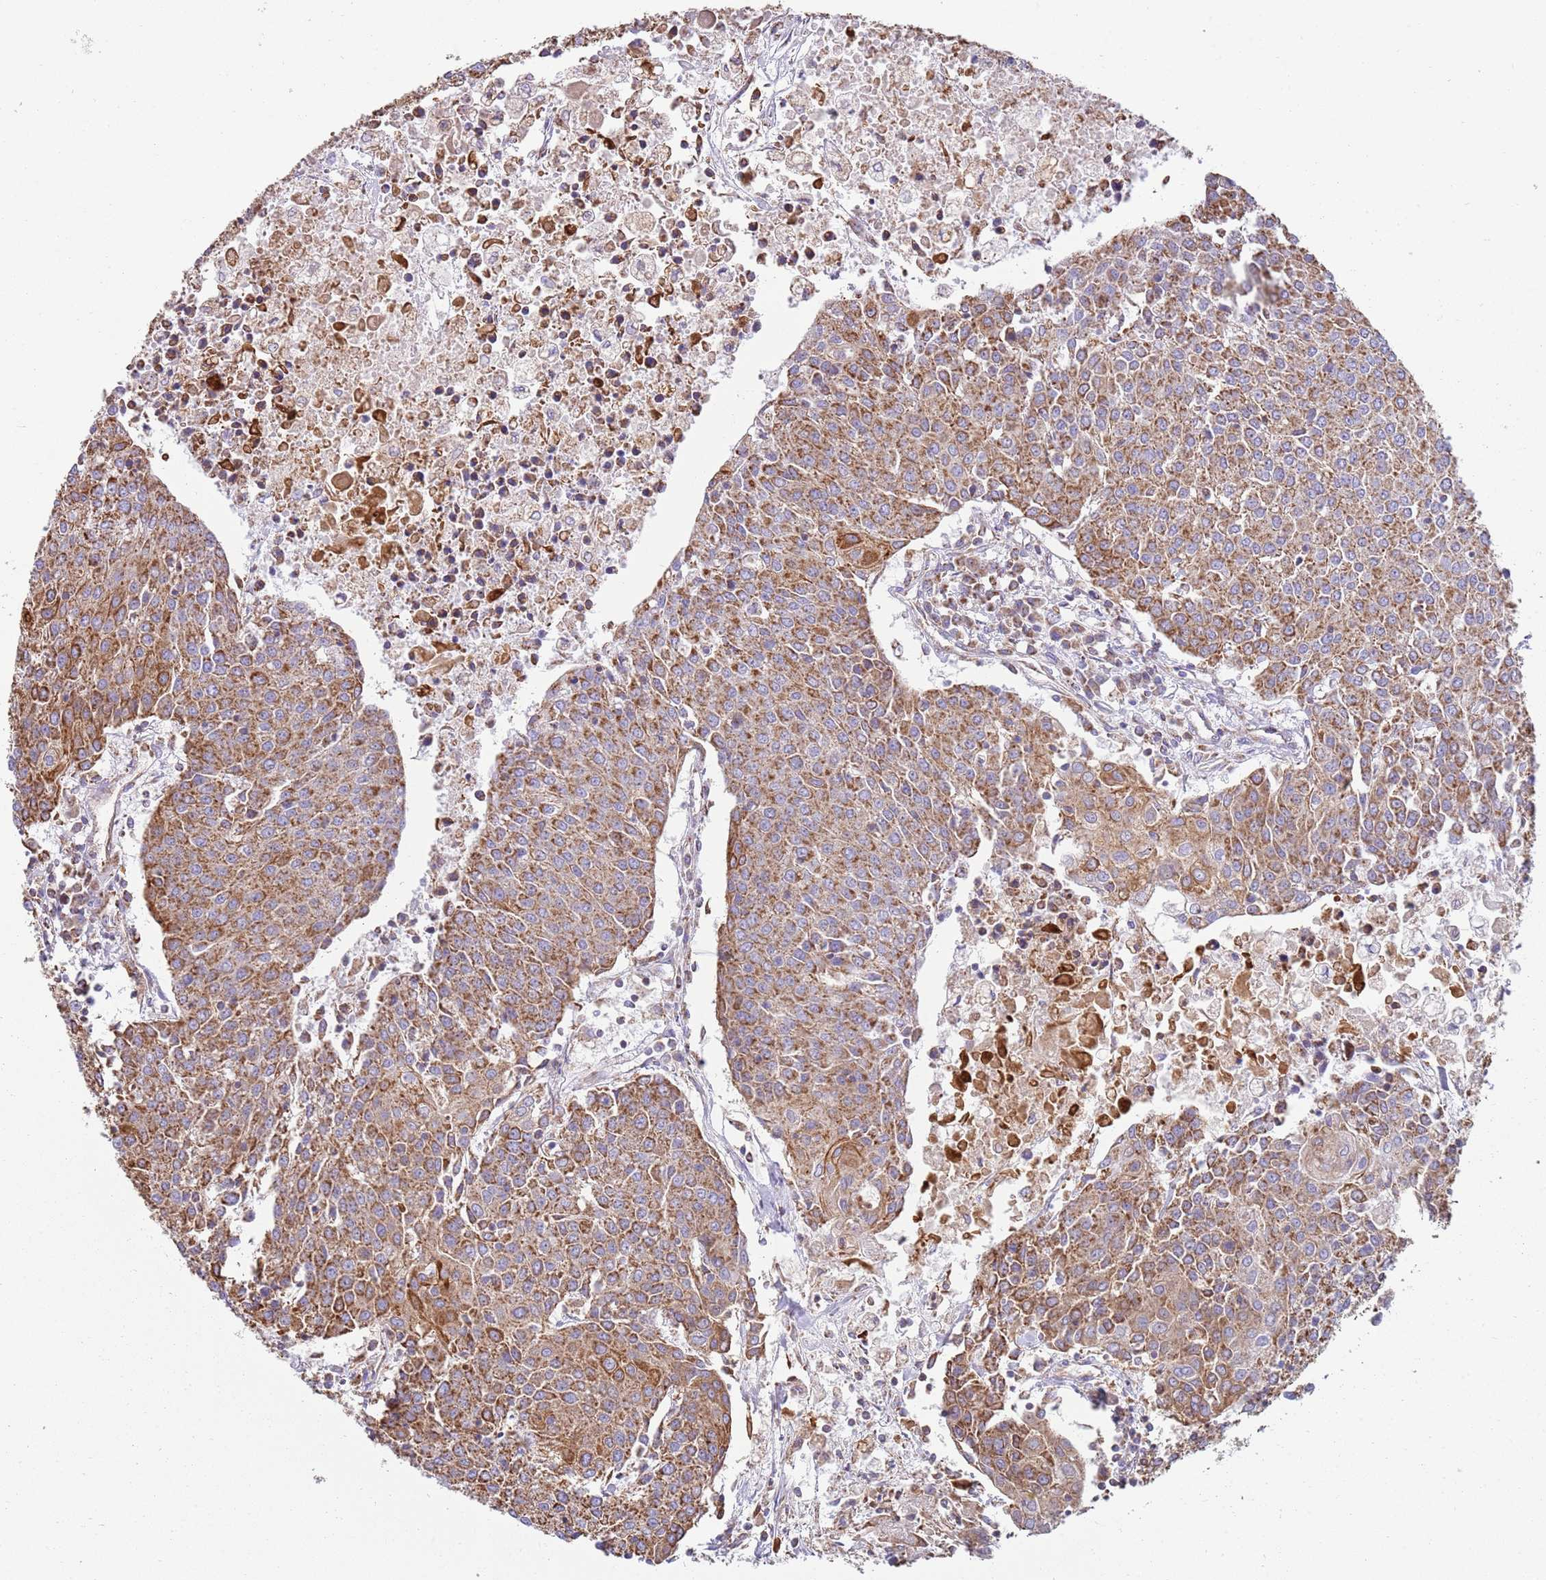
{"staining": {"intensity": "moderate", "quantity": ">75%", "location": "cytoplasmic/membranous"}, "tissue": "urothelial cancer", "cell_type": "Tumor cells", "image_type": "cancer", "snomed": [{"axis": "morphology", "description": "Urothelial carcinoma, High grade"}, {"axis": "topography", "description": "Urinary bladder"}], "caption": "A histopathology image of high-grade urothelial carcinoma stained for a protein reveals moderate cytoplasmic/membranous brown staining in tumor cells. (DAB (3,3'-diaminobenzidine) IHC, brown staining for protein, blue staining for nuclei).", "gene": "TTLL1", "patient": {"sex": "female", "age": 85}}